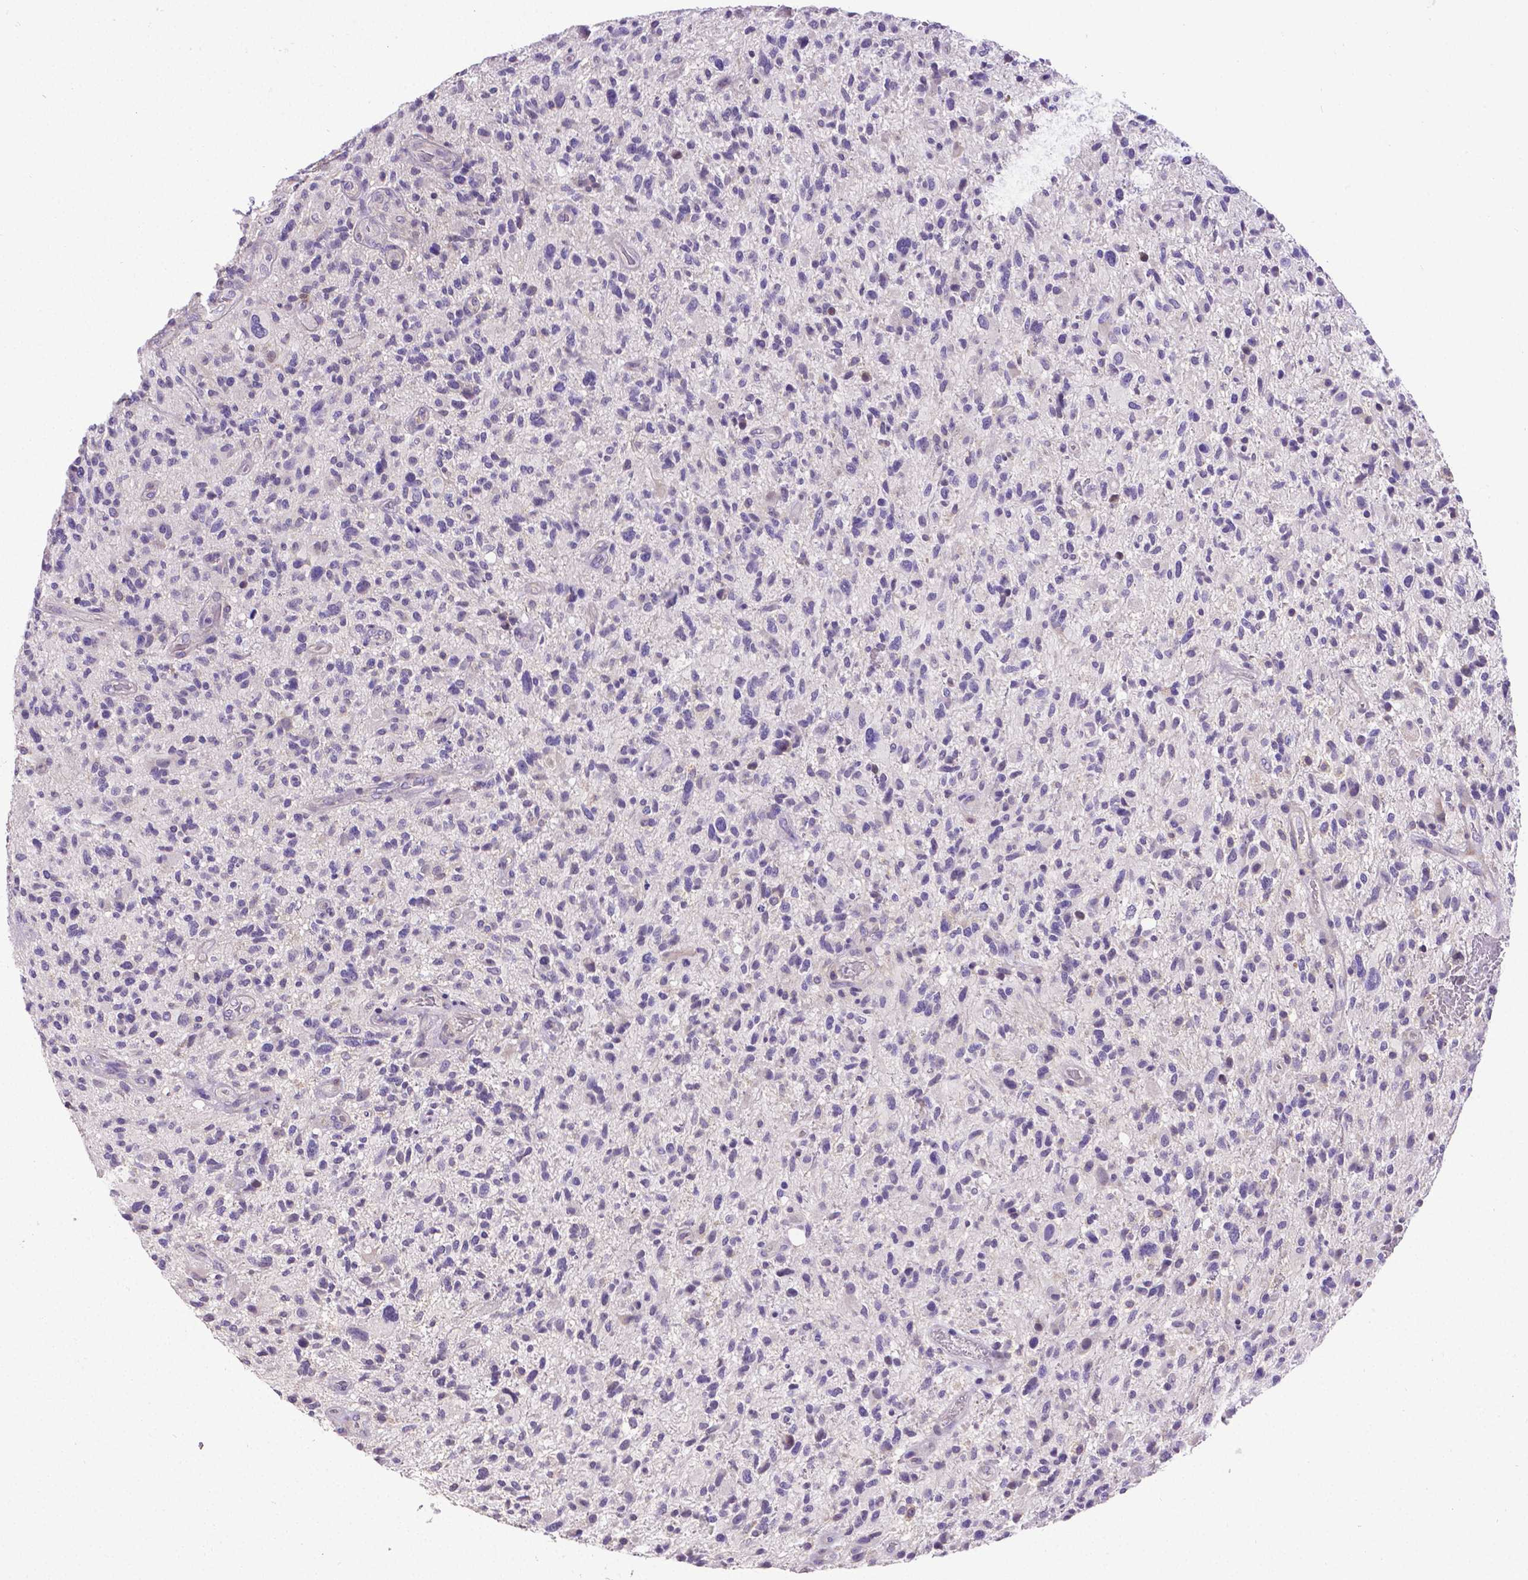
{"staining": {"intensity": "negative", "quantity": "none", "location": "none"}, "tissue": "glioma", "cell_type": "Tumor cells", "image_type": "cancer", "snomed": [{"axis": "morphology", "description": "Glioma, malignant, High grade"}, {"axis": "topography", "description": "Brain"}], "caption": "Tumor cells are negative for brown protein staining in glioma.", "gene": "CD4", "patient": {"sex": "male", "age": 47}}